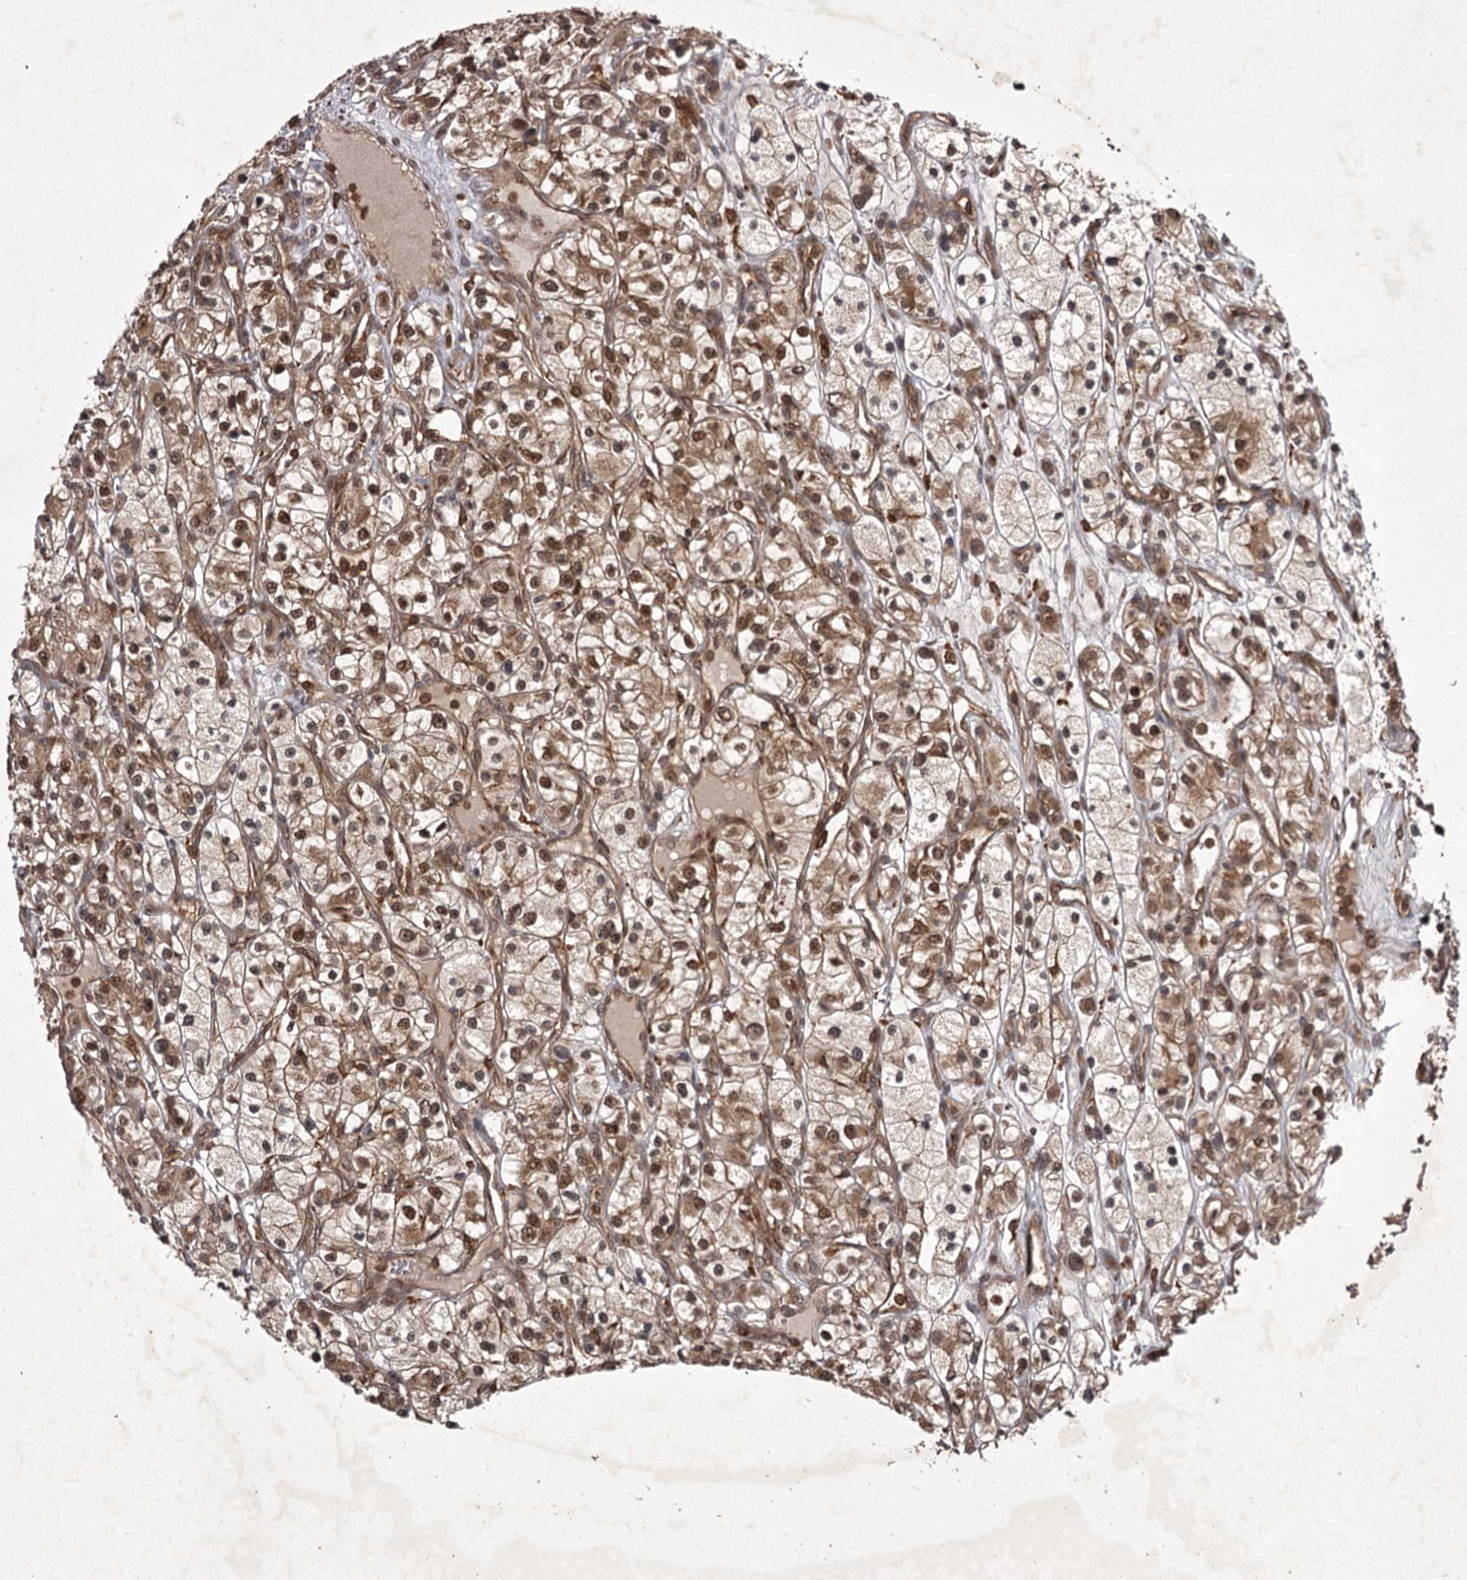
{"staining": {"intensity": "moderate", "quantity": ">75%", "location": "cytoplasmic/membranous,nuclear"}, "tissue": "renal cancer", "cell_type": "Tumor cells", "image_type": "cancer", "snomed": [{"axis": "morphology", "description": "Adenocarcinoma, NOS"}, {"axis": "topography", "description": "Kidney"}], "caption": "Brown immunohistochemical staining in human renal adenocarcinoma exhibits moderate cytoplasmic/membranous and nuclear expression in approximately >75% of tumor cells.", "gene": "TBC1D23", "patient": {"sex": "female", "age": 57}}